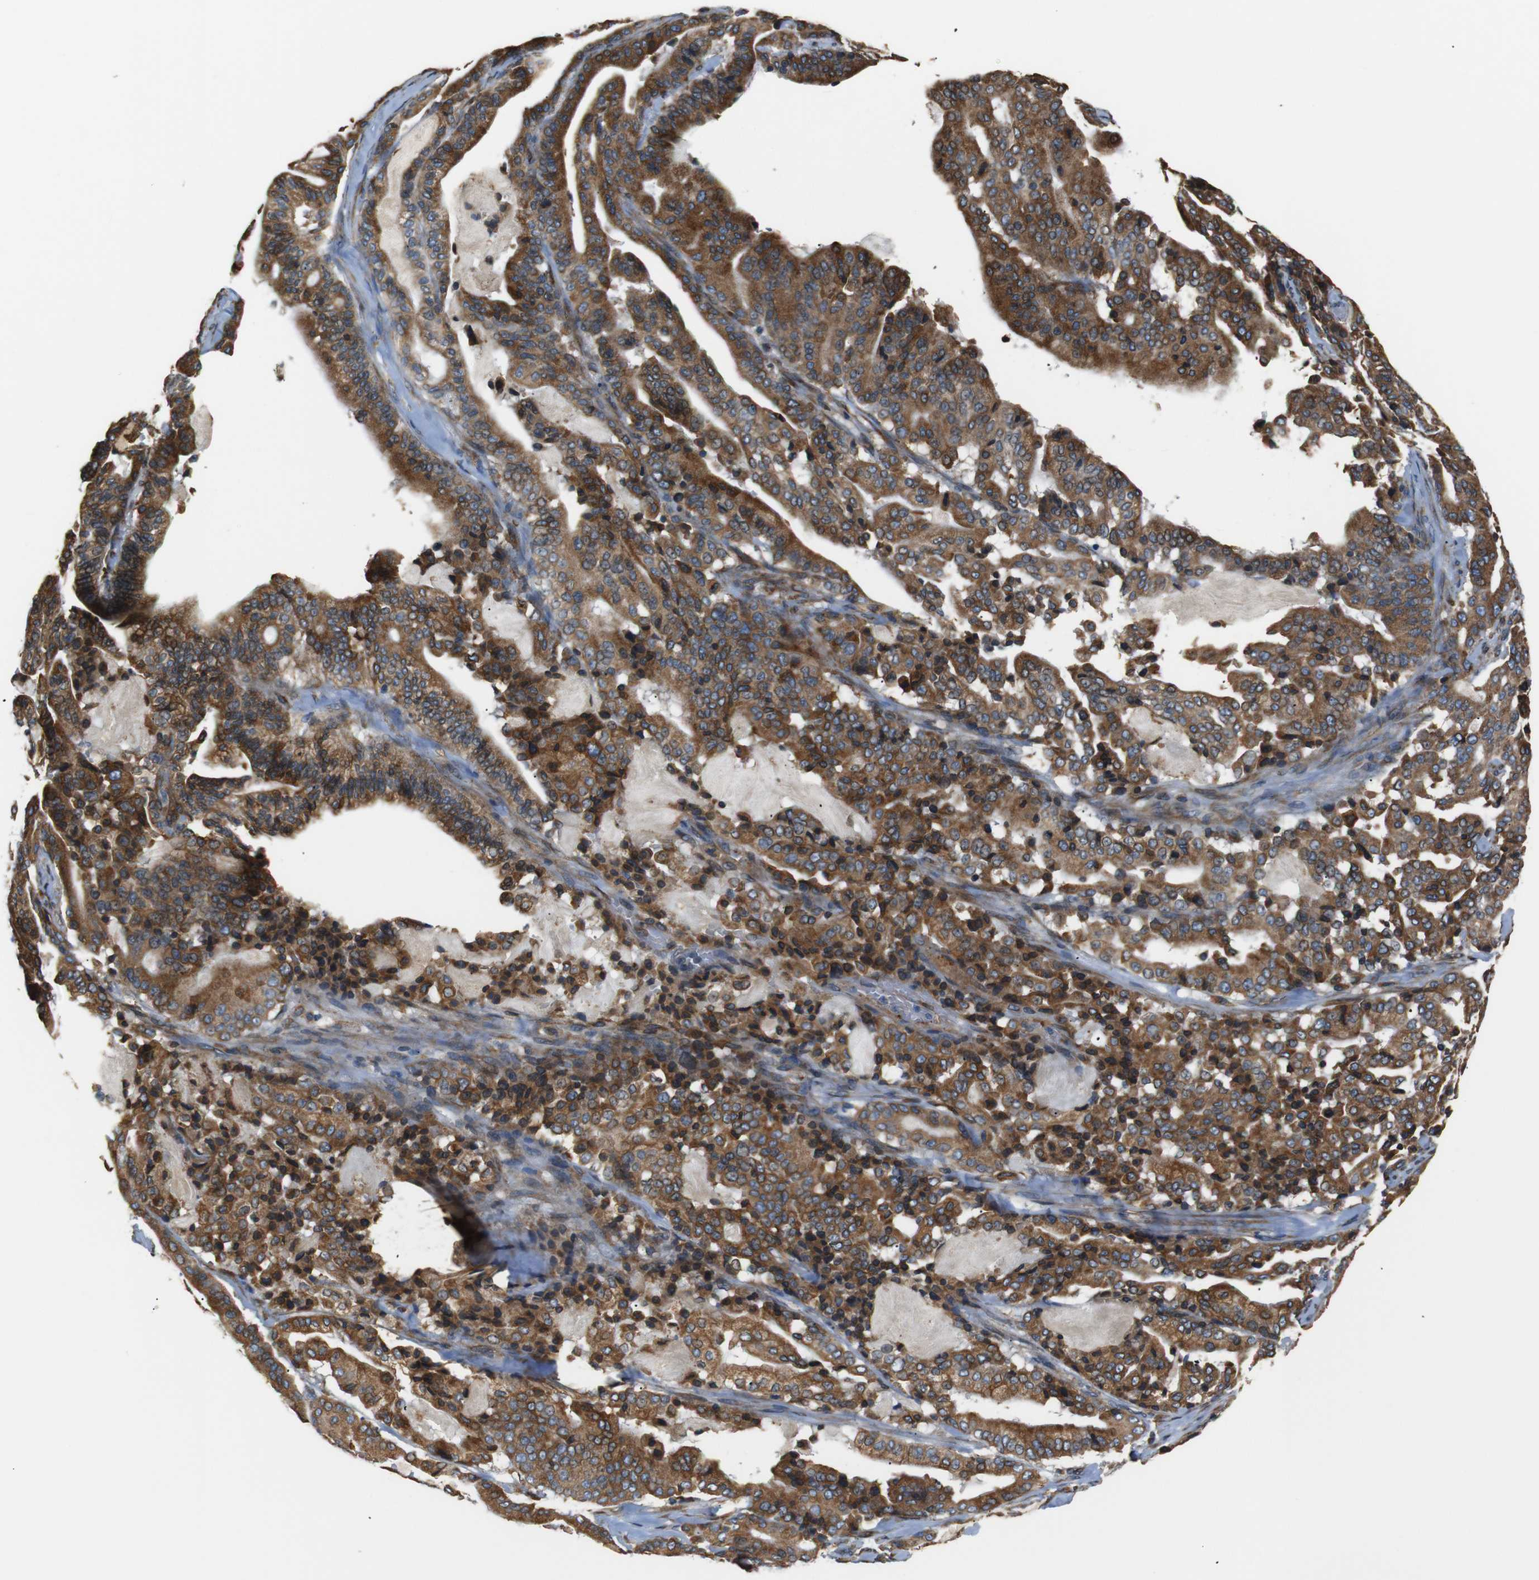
{"staining": {"intensity": "moderate", "quantity": ">75%", "location": "cytoplasmic/membranous"}, "tissue": "pancreatic cancer", "cell_type": "Tumor cells", "image_type": "cancer", "snomed": [{"axis": "morphology", "description": "Adenocarcinoma, NOS"}, {"axis": "topography", "description": "Pancreas"}], "caption": "Protein expression by immunohistochemistry (IHC) shows moderate cytoplasmic/membranous expression in about >75% of tumor cells in pancreatic cancer.", "gene": "TMED2", "patient": {"sex": "male", "age": 63}}